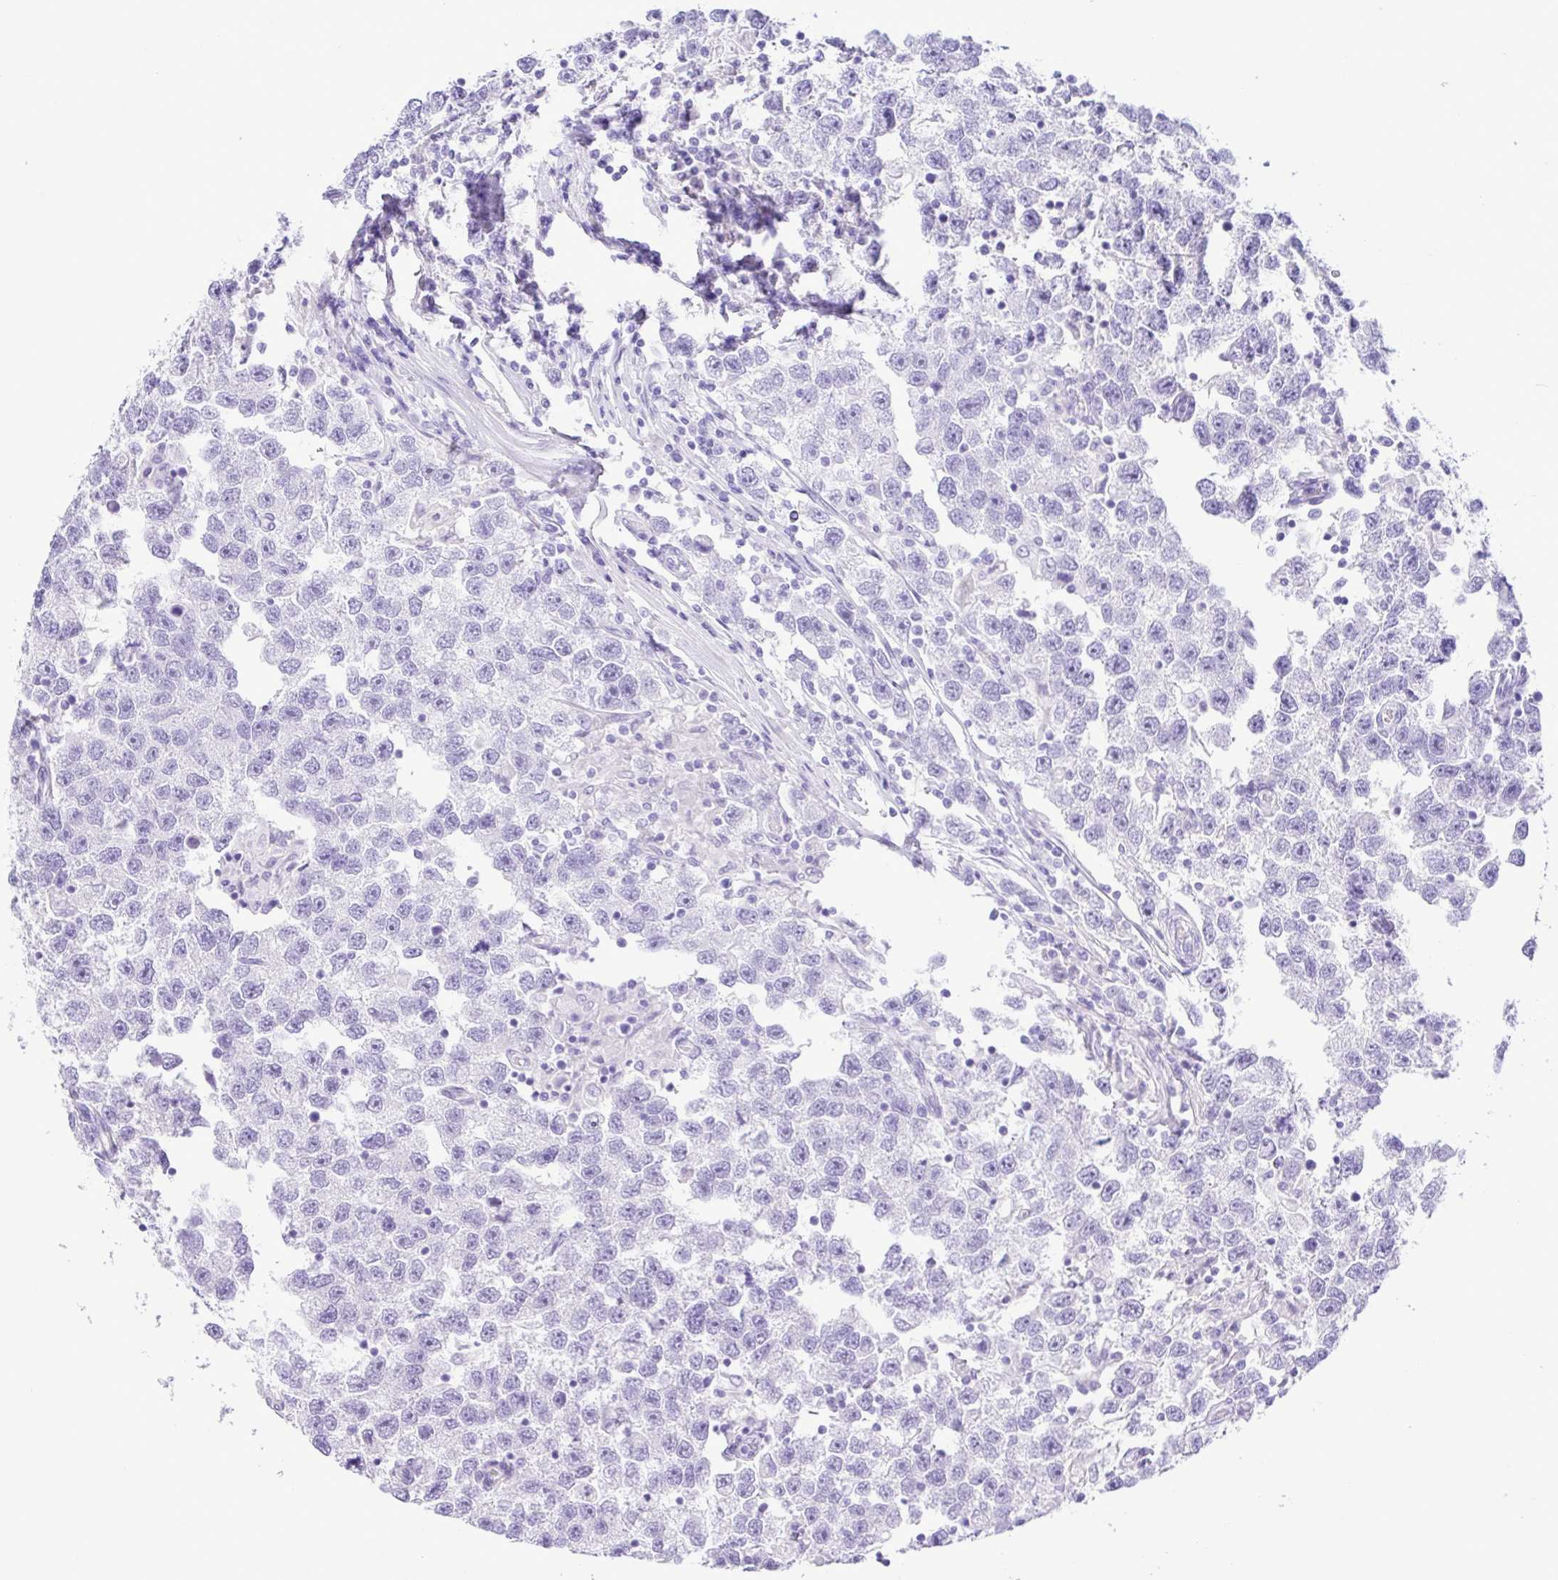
{"staining": {"intensity": "negative", "quantity": "none", "location": "none"}, "tissue": "testis cancer", "cell_type": "Tumor cells", "image_type": "cancer", "snomed": [{"axis": "morphology", "description": "Seminoma, NOS"}, {"axis": "topography", "description": "Testis"}], "caption": "Image shows no significant protein staining in tumor cells of seminoma (testis). (DAB (3,3'-diaminobenzidine) immunohistochemistry visualized using brightfield microscopy, high magnification).", "gene": "CASP14", "patient": {"sex": "male", "age": 26}}